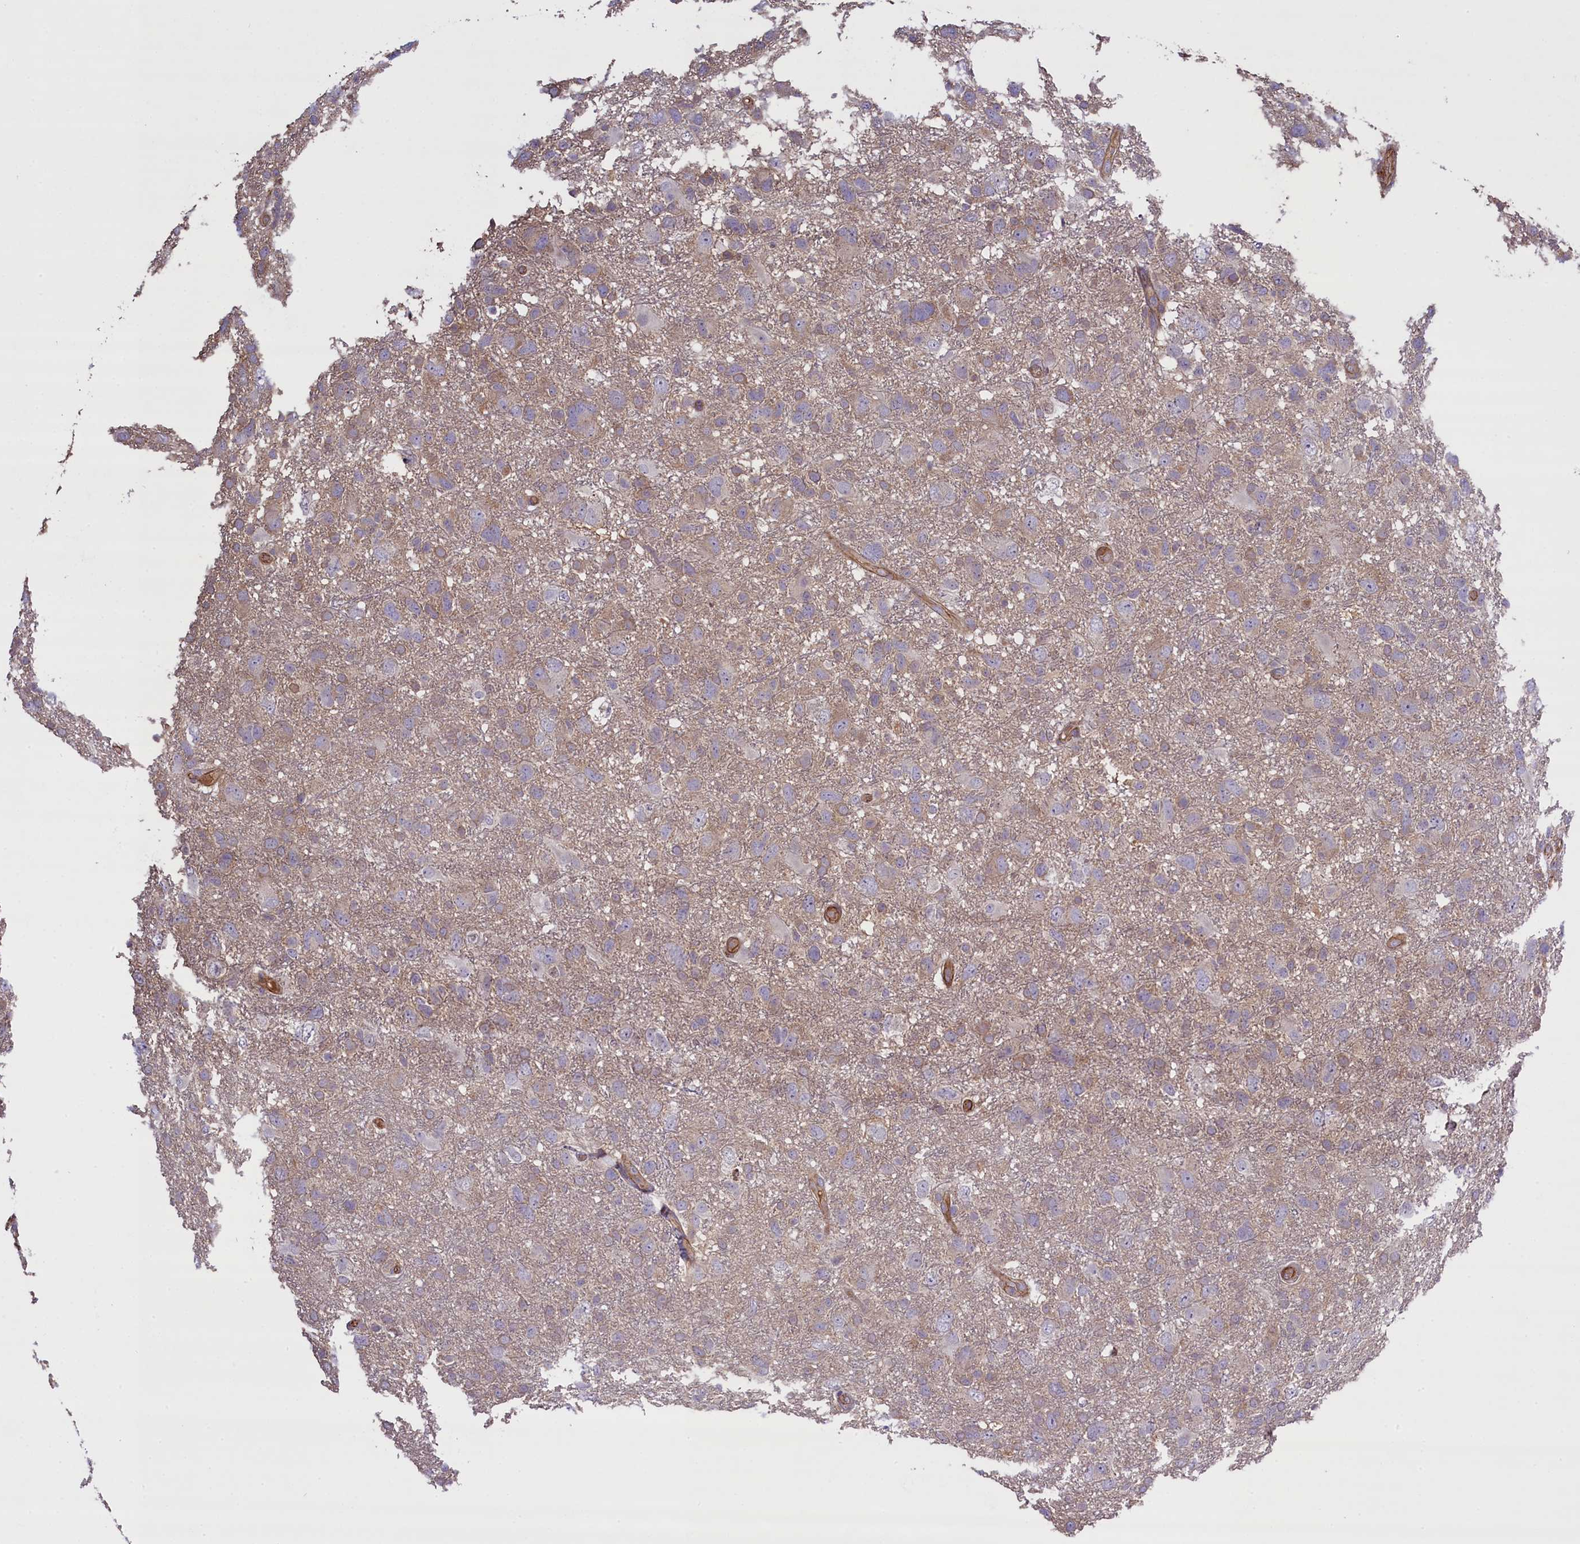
{"staining": {"intensity": "negative", "quantity": "none", "location": "none"}, "tissue": "glioma", "cell_type": "Tumor cells", "image_type": "cancer", "snomed": [{"axis": "morphology", "description": "Glioma, malignant, High grade"}, {"axis": "topography", "description": "Brain"}], "caption": "Tumor cells are negative for protein expression in human high-grade glioma (malignant).", "gene": "FUZ", "patient": {"sex": "male", "age": 61}}